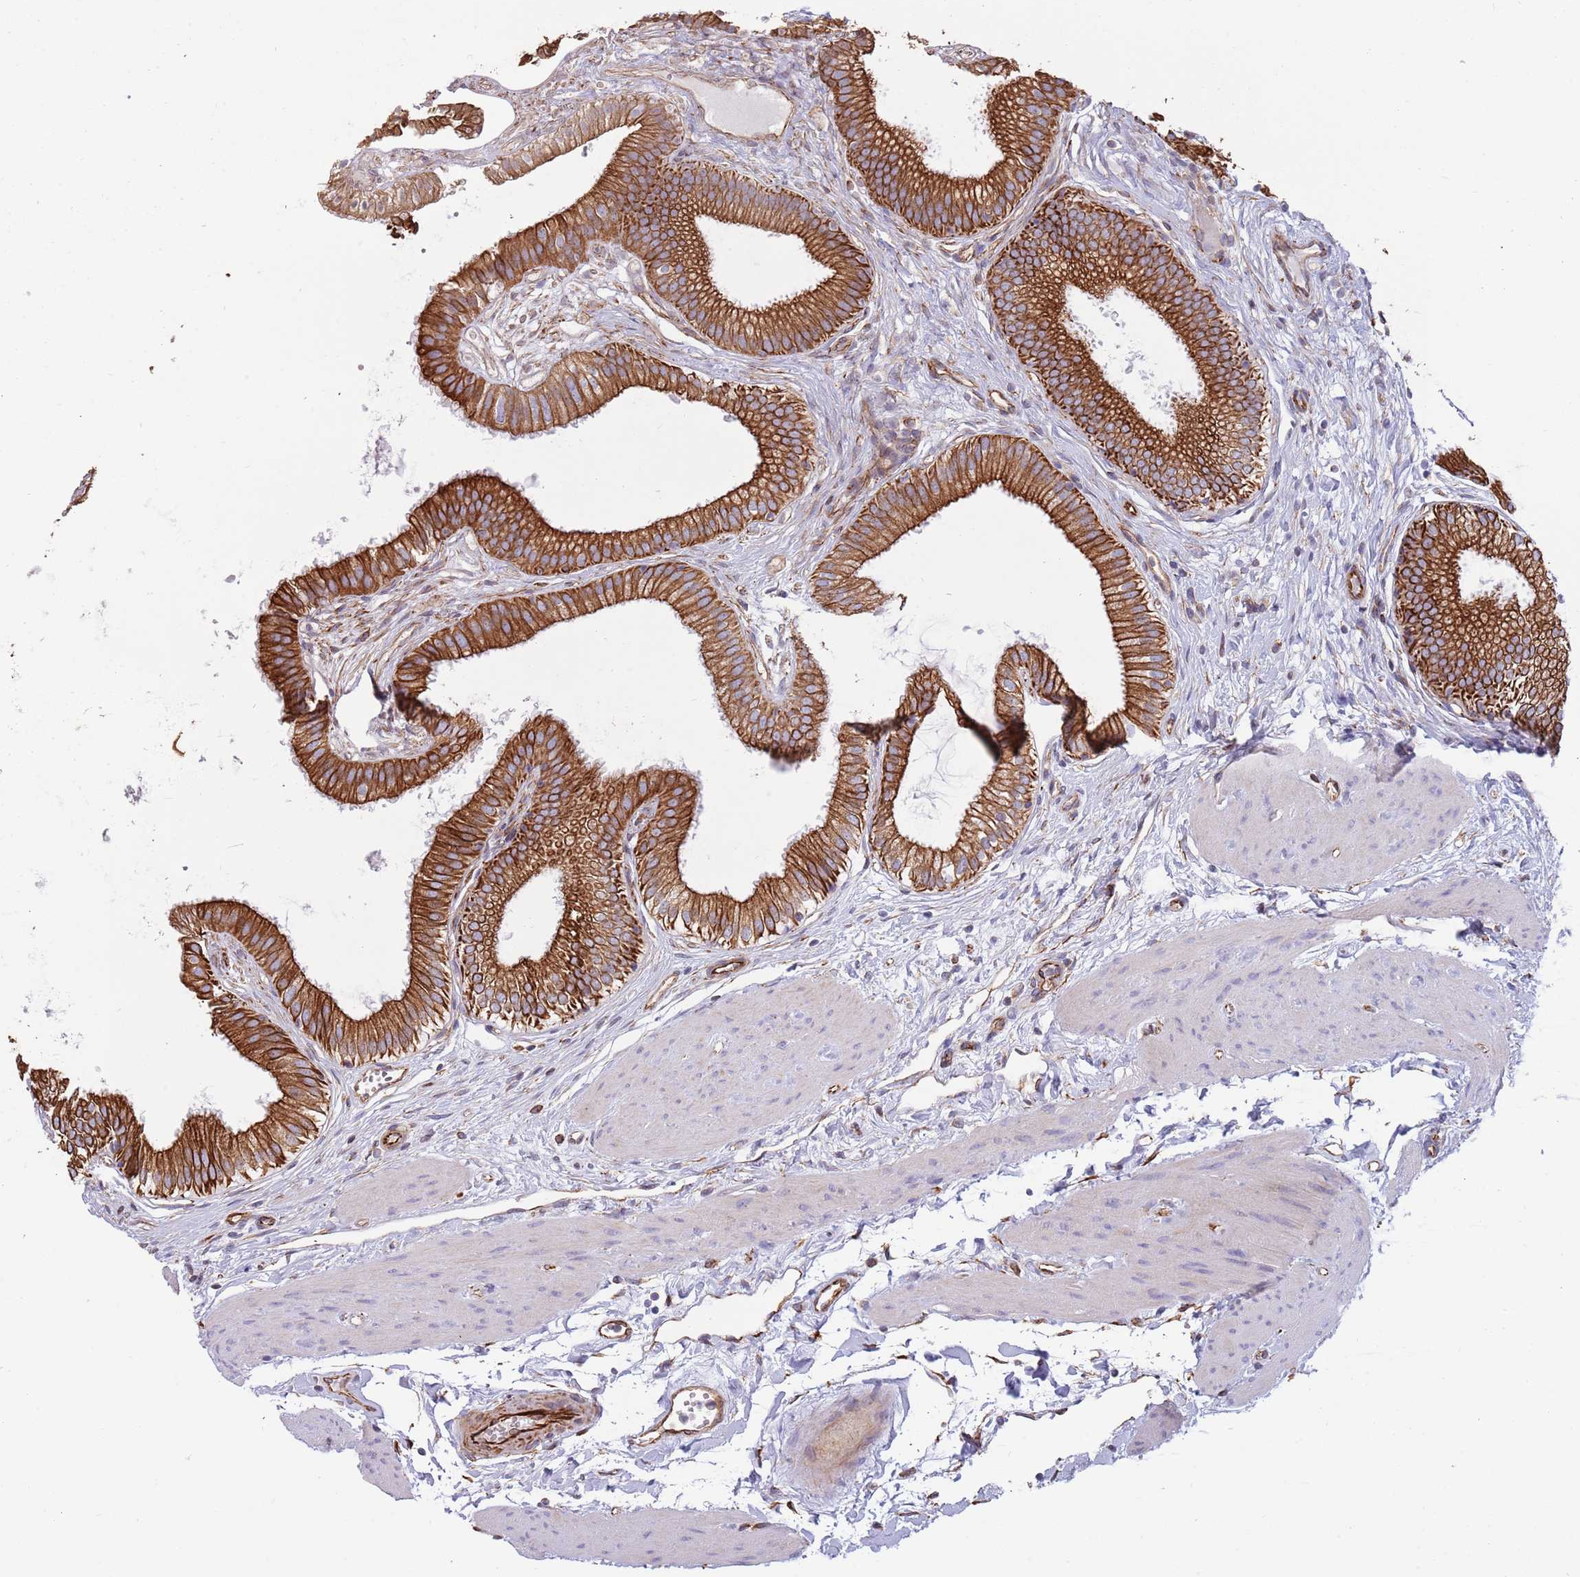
{"staining": {"intensity": "strong", "quantity": ">75%", "location": "cytoplasmic/membranous"}, "tissue": "gallbladder", "cell_type": "Glandular cells", "image_type": "normal", "snomed": [{"axis": "morphology", "description": "Normal tissue, NOS"}, {"axis": "topography", "description": "Gallbladder"}], "caption": "Immunohistochemistry of unremarkable human gallbladder shows high levels of strong cytoplasmic/membranous positivity in about >75% of glandular cells. (brown staining indicates protein expression, while blue staining denotes nuclei).", "gene": "MOGAT1", "patient": {"sex": "female", "age": 54}}